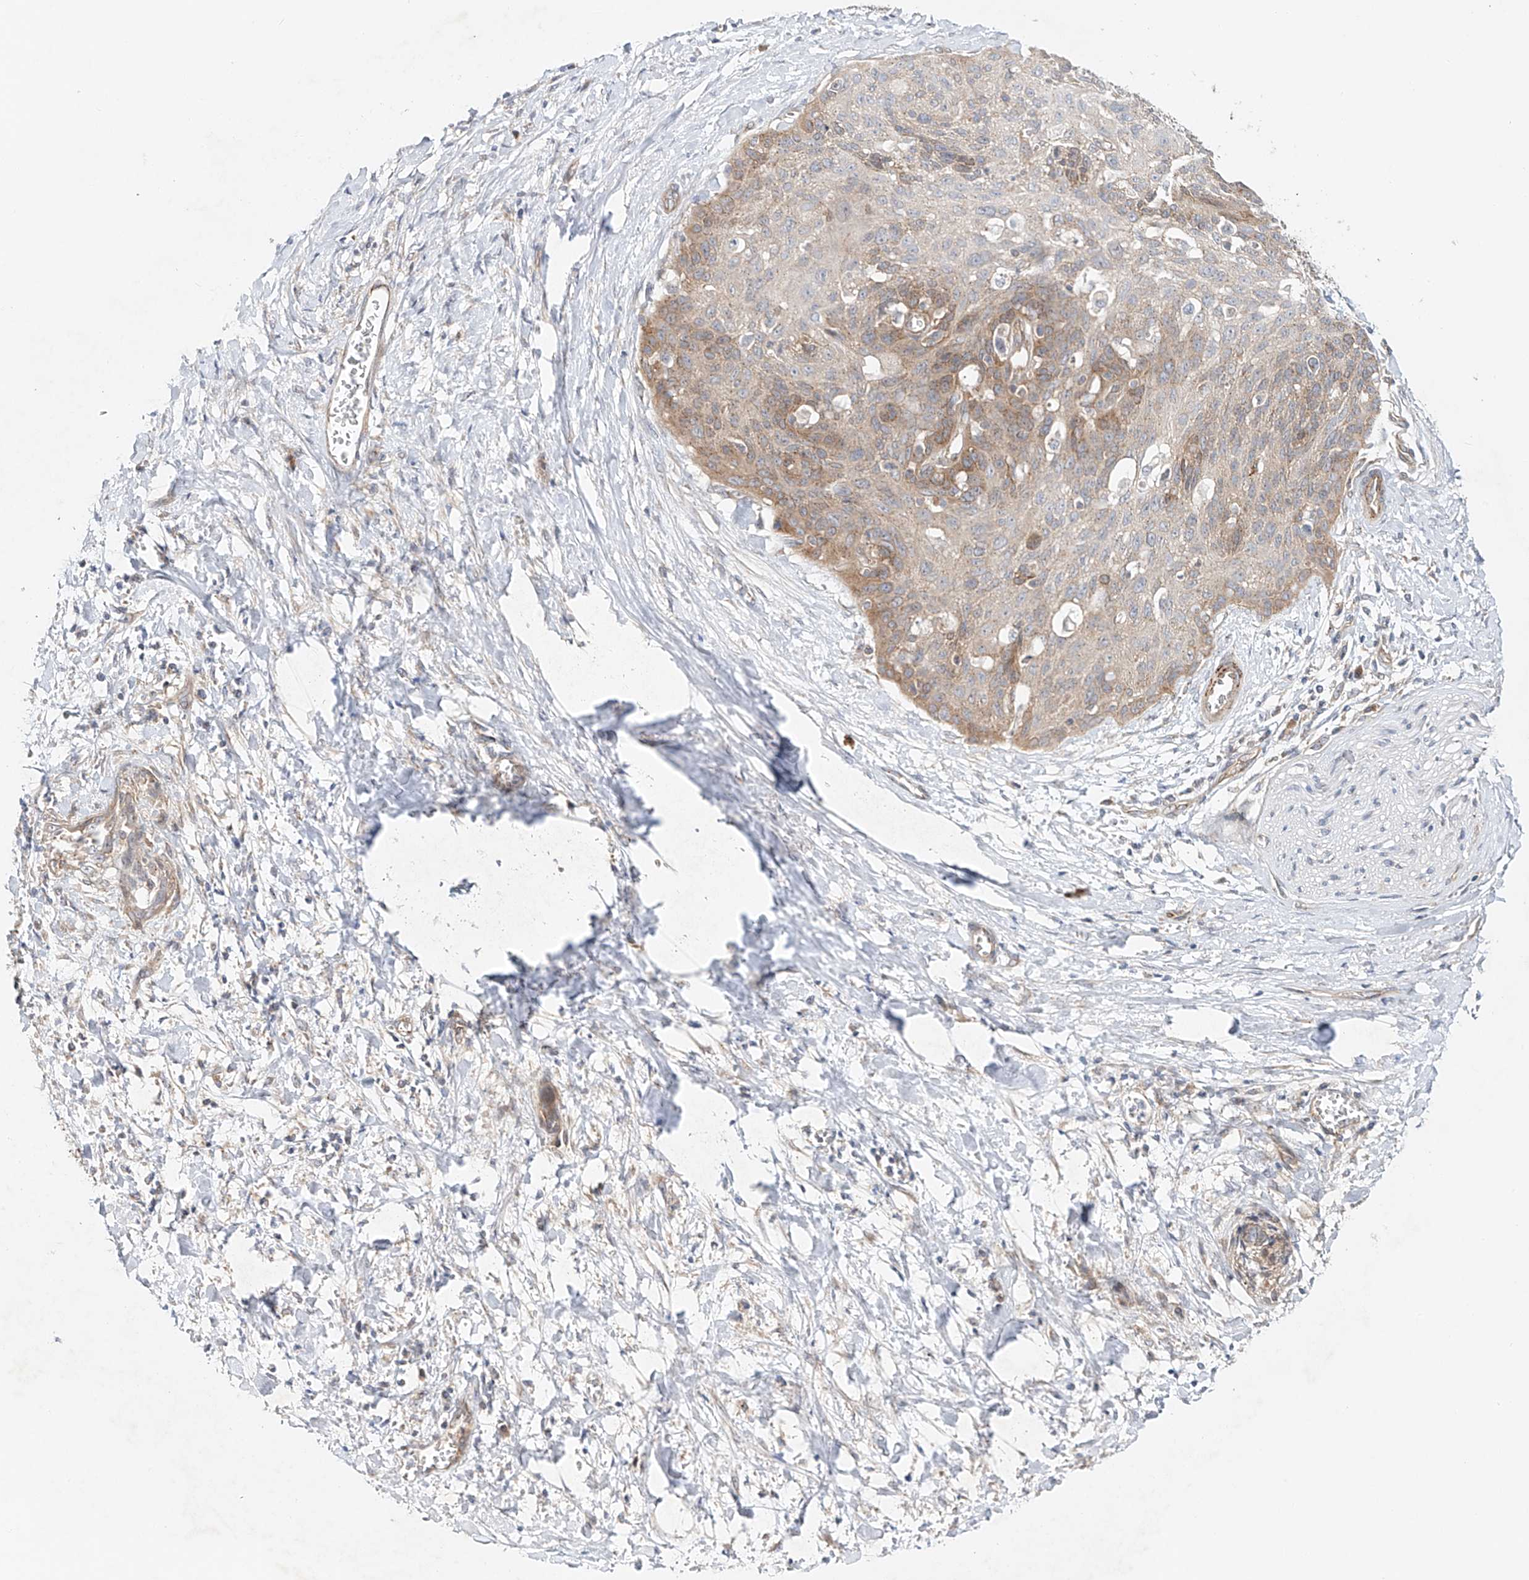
{"staining": {"intensity": "moderate", "quantity": "25%-75%", "location": "cytoplasmic/membranous"}, "tissue": "cervical cancer", "cell_type": "Tumor cells", "image_type": "cancer", "snomed": [{"axis": "morphology", "description": "Squamous cell carcinoma, NOS"}, {"axis": "topography", "description": "Cervix"}], "caption": "IHC of human squamous cell carcinoma (cervical) reveals medium levels of moderate cytoplasmic/membranous positivity in about 25%-75% of tumor cells.", "gene": "TJAP1", "patient": {"sex": "female", "age": 55}}